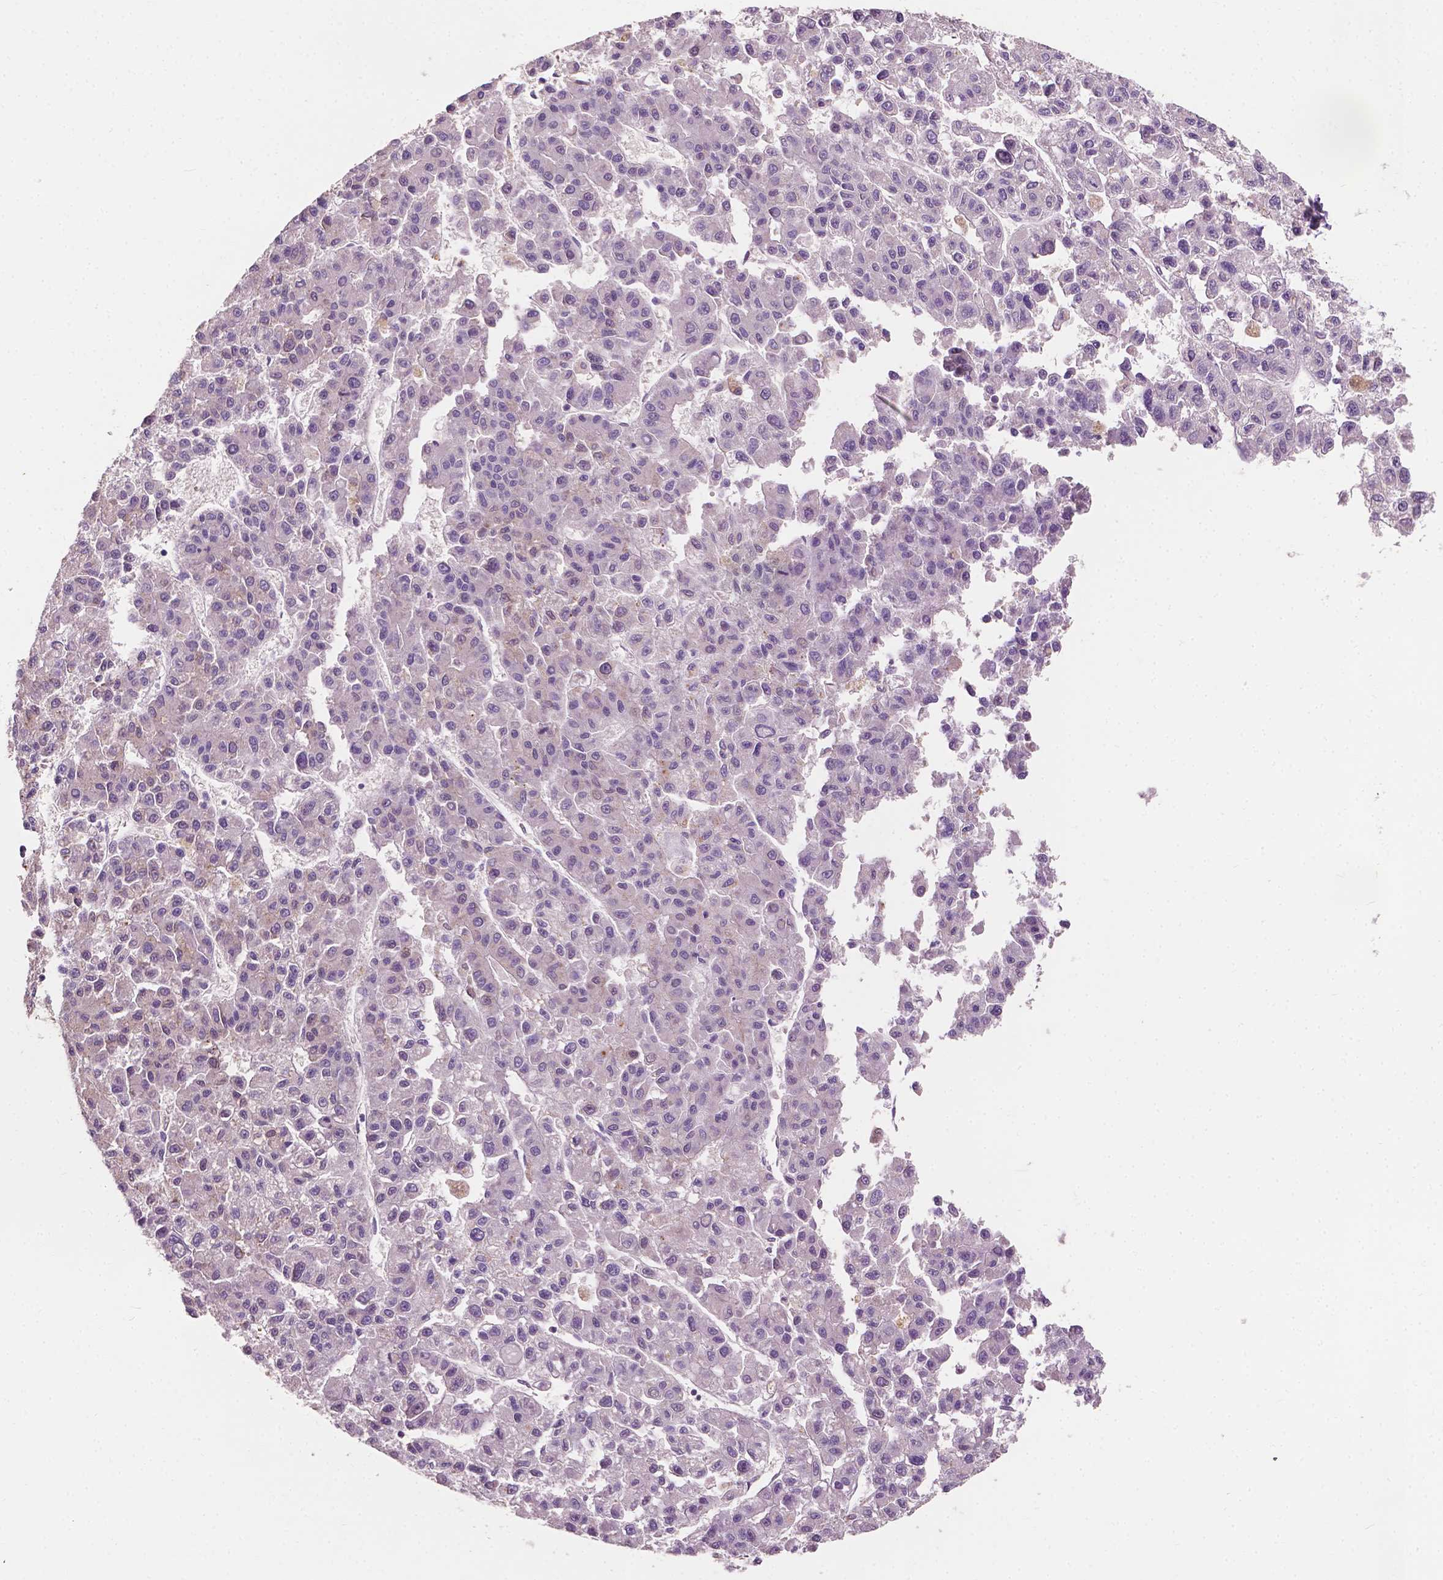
{"staining": {"intensity": "negative", "quantity": "none", "location": "none"}, "tissue": "liver cancer", "cell_type": "Tumor cells", "image_type": "cancer", "snomed": [{"axis": "morphology", "description": "Carcinoma, Hepatocellular, NOS"}, {"axis": "topography", "description": "Liver"}], "caption": "This is an immunohistochemistry (IHC) histopathology image of liver cancer. There is no positivity in tumor cells.", "gene": "EBAG9", "patient": {"sex": "male", "age": 70}}